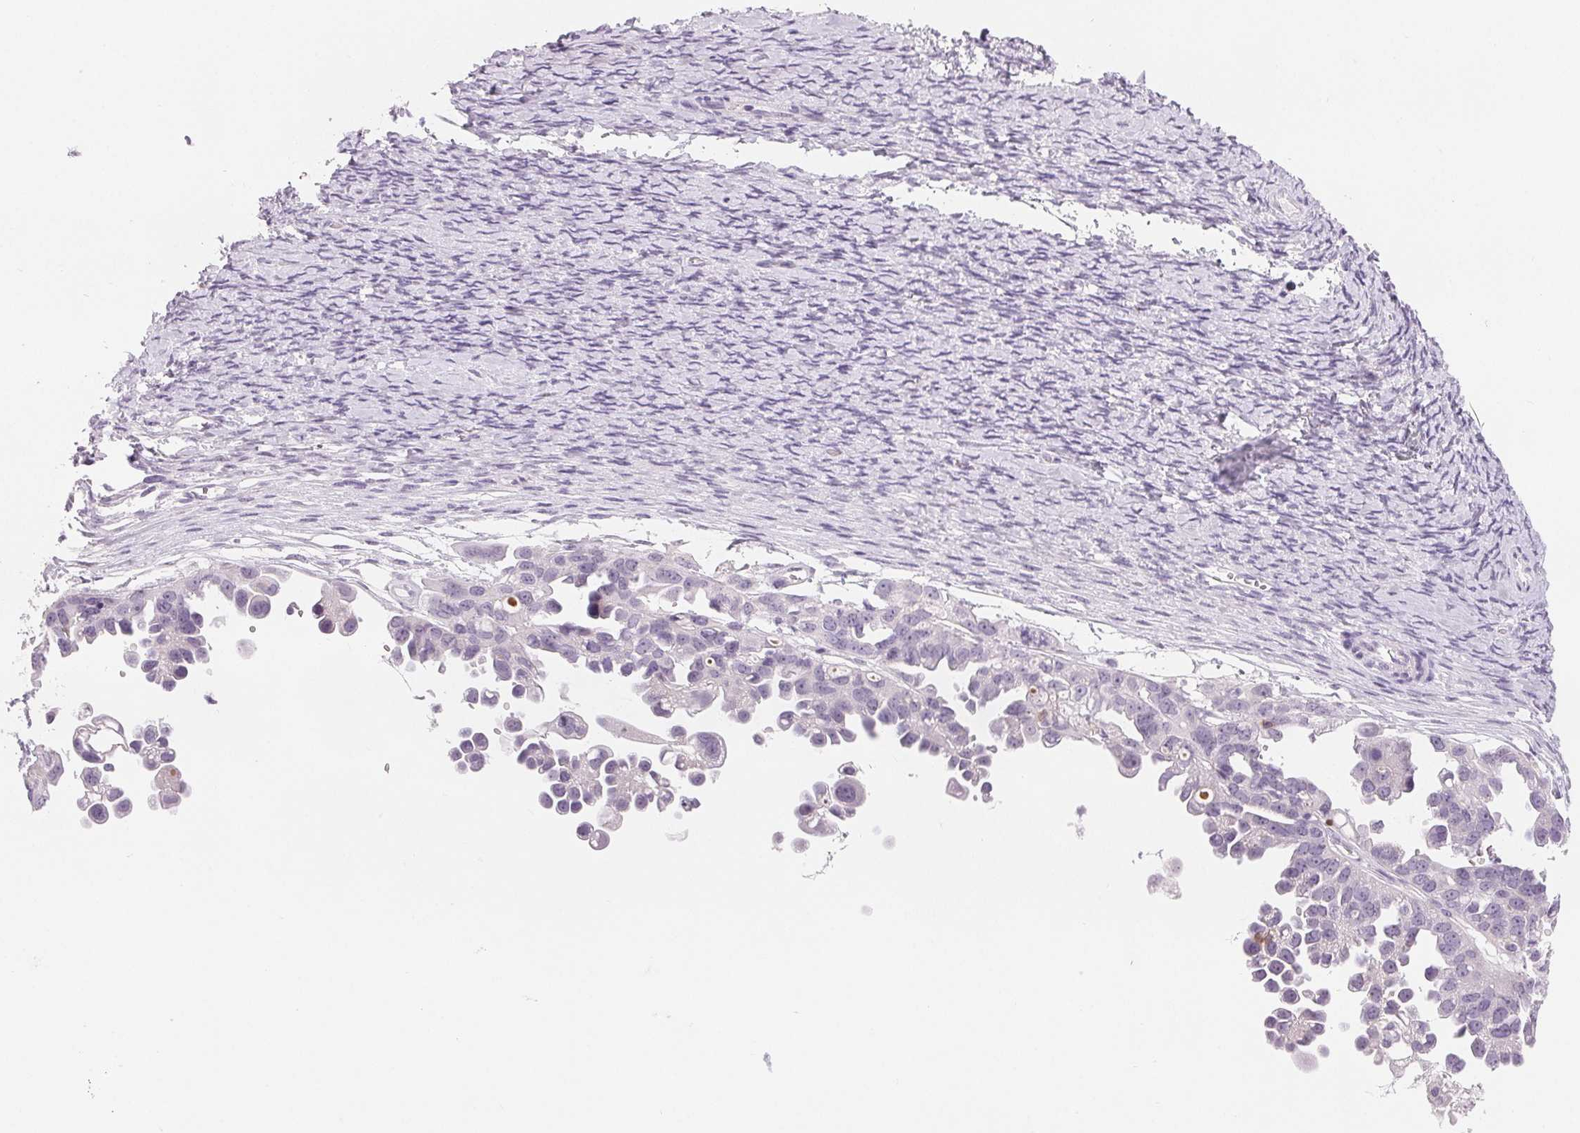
{"staining": {"intensity": "negative", "quantity": "none", "location": "none"}, "tissue": "ovarian cancer", "cell_type": "Tumor cells", "image_type": "cancer", "snomed": [{"axis": "morphology", "description": "Cystadenocarcinoma, serous, NOS"}, {"axis": "topography", "description": "Ovary"}], "caption": "This is an immunohistochemistry (IHC) image of human ovarian cancer (serous cystadenocarcinoma). There is no expression in tumor cells.", "gene": "CD69", "patient": {"sex": "female", "age": 53}}